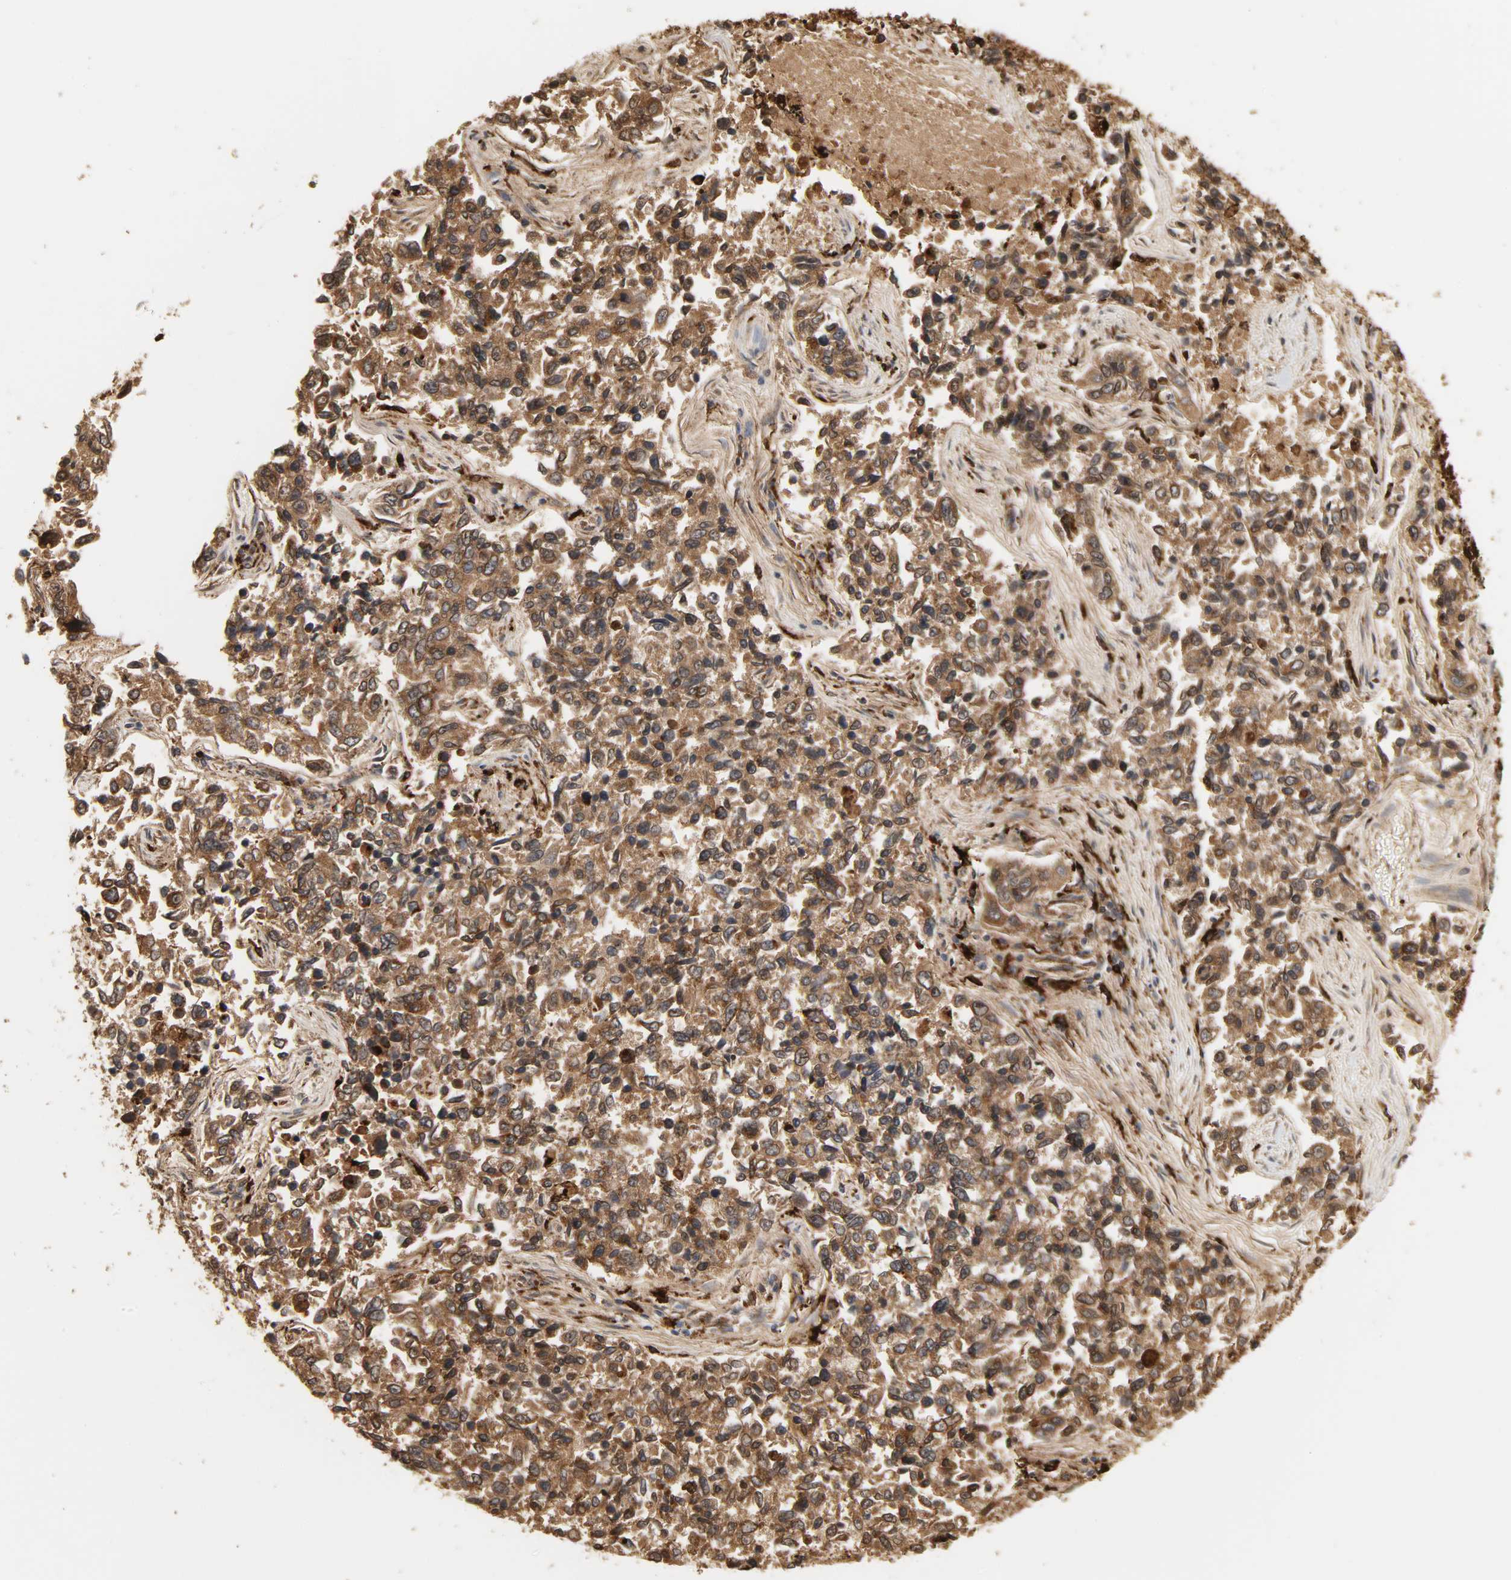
{"staining": {"intensity": "moderate", "quantity": ">75%", "location": "cytoplasmic/membranous"}, "tissue": "lung cancer", "cell_type": "Tumor cells", "image_type": "cancer", "snomed": [{"axis": "morphology", "description": "Adenocarcinoma, NOS"}, {"axis": "topography", "description": "Lung"}], "caption": "A brown stain shows moderate cytoplasmic/membranous staining of a protein in lung adenocarcinoma tumor cells.", "gene": "PSAP", "patient": {"sex": "male", "age": 84}}